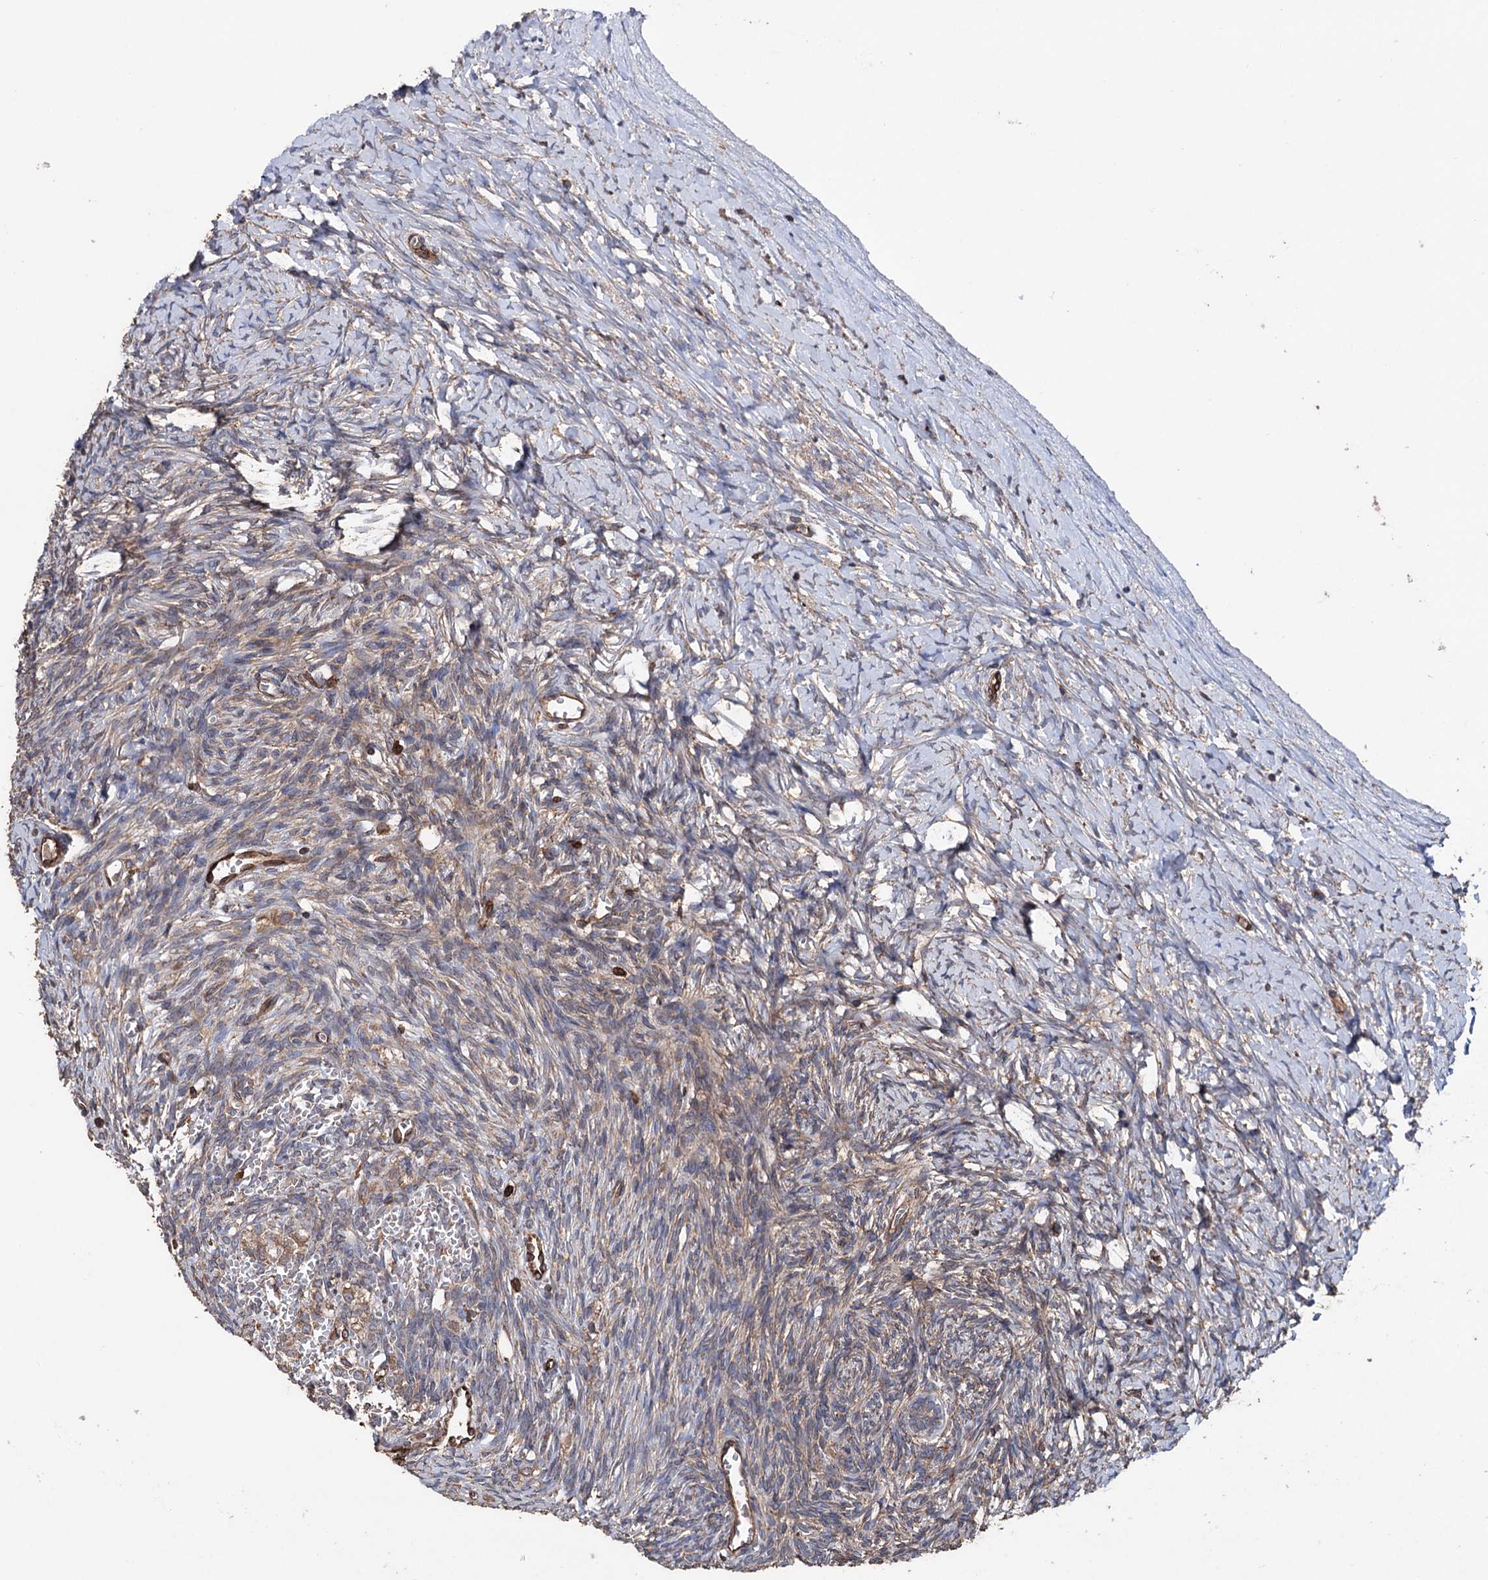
{"staining": {"intensity": "negative", "quantity": "none", "location": "none"}, "tissue": "ovary", "cell_type": "Follicle cells", "image_type": "normal", "snomed": [{"axis": "morphology", "description": "Normal tissue, NOS"}, {"axis": "morphology", "description": "Developmental malformation"}, {"axis": "topography", "description": "Ovary"}], "caption": "There is no significant positivity in follicle cells of ovary. (Stains: DAB (3,3'-diaminobenzidine) immunohistochemistry with hematoxylin counter stain, Microscopy: brightfield microscopy at high magnification).", "gene": "STING1", "patient": {"sex": "female", "age": 39}}